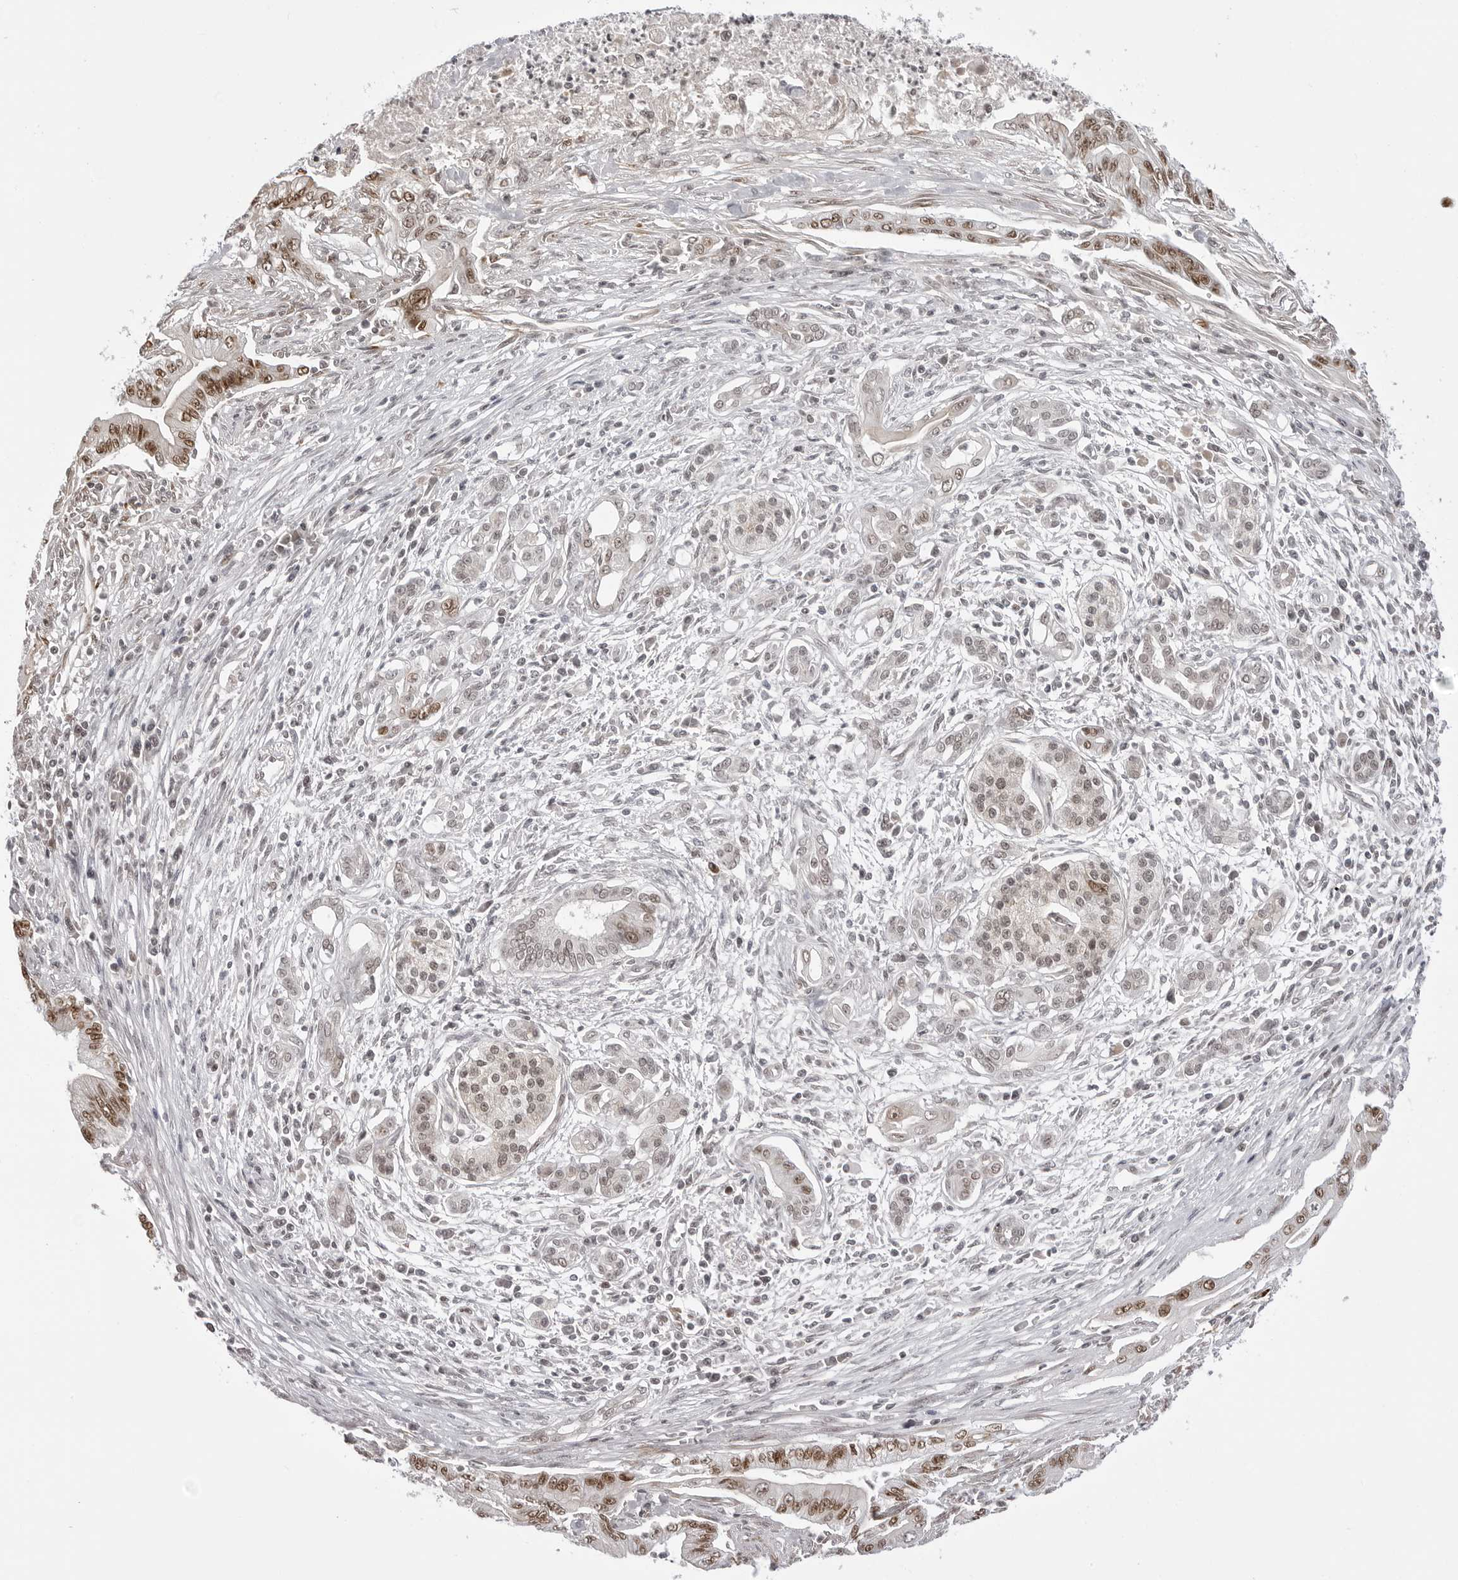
{"staining": {"intensity": "moderate", "quantity": ">75%", "location": "nuclear"}, "tissue": "pancreatic cancer", "cell_type": "Tumor cells", "image_type": "cancer", "snomed": [{"axis": "morphology", "description": "Adenocarcinoma, NOS"}, {"axis": "topography", "description": "Pancreas"}], "caption": "This image shows immunohistochemistry (IHC) staining of adenocarcinoma (pancreatic), with medium moderate nuclear positivity in approximately >75% of tumor cells.", "gene": "PHF3", "patient": {"sex": "male", "age": 58}}